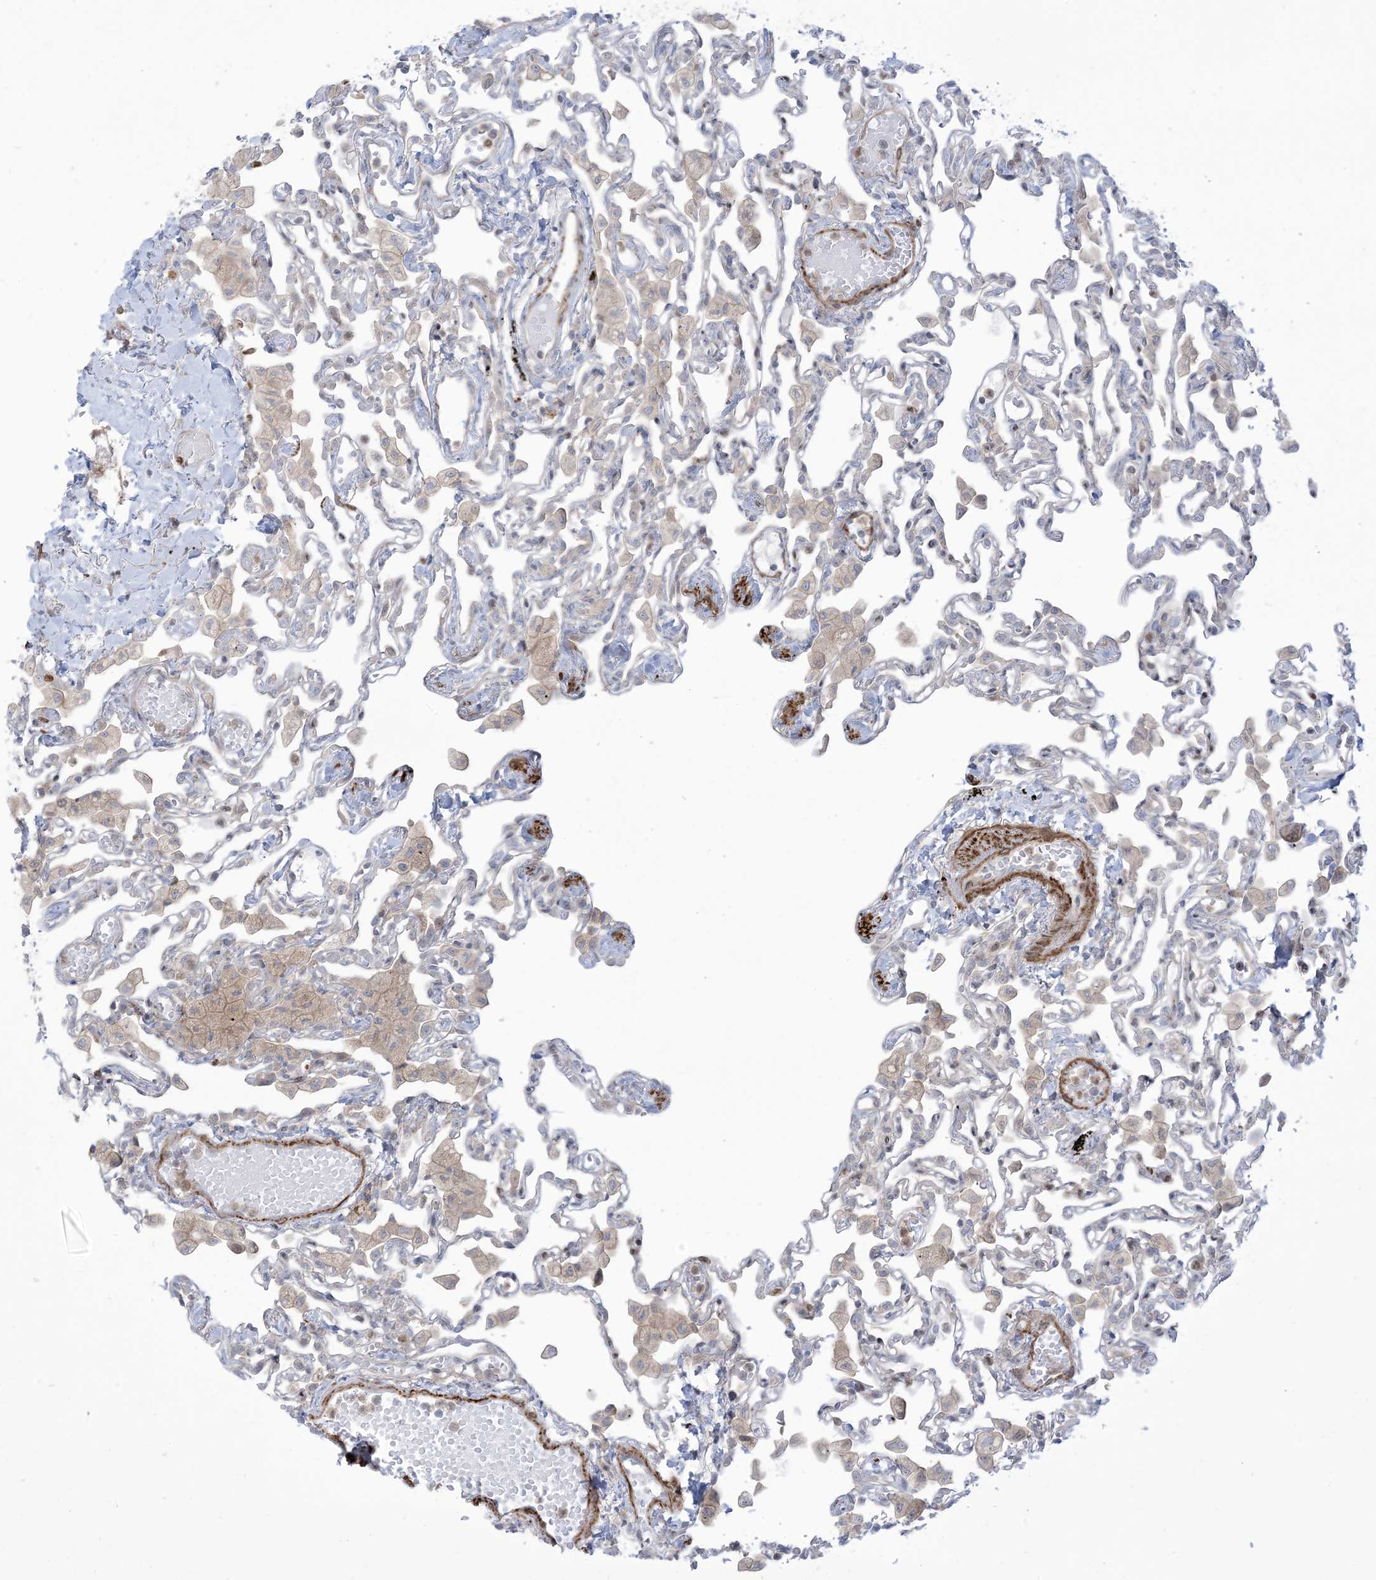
{"staining": {"intensity": "negative", "quantity": "none", "location": "none"}, "tissue": "lung", "cell_type": "Alveolar cells", "image_type": "normal", "snomed": [{"axis": "morphology", "description": "Normal tissue, NOS"}, {"axis": "topography", "description": "Bronchus"}, {"axis": "topography", "description": "Lung"}], "caption": "DAB (3,3'-diaminobenzidine) immunohistochemical staining of unremarkable lung reveals no significant positivity in alveolar cells.", "gene": "AFTPH", "patient": {"sex": "female", "age": 49}}